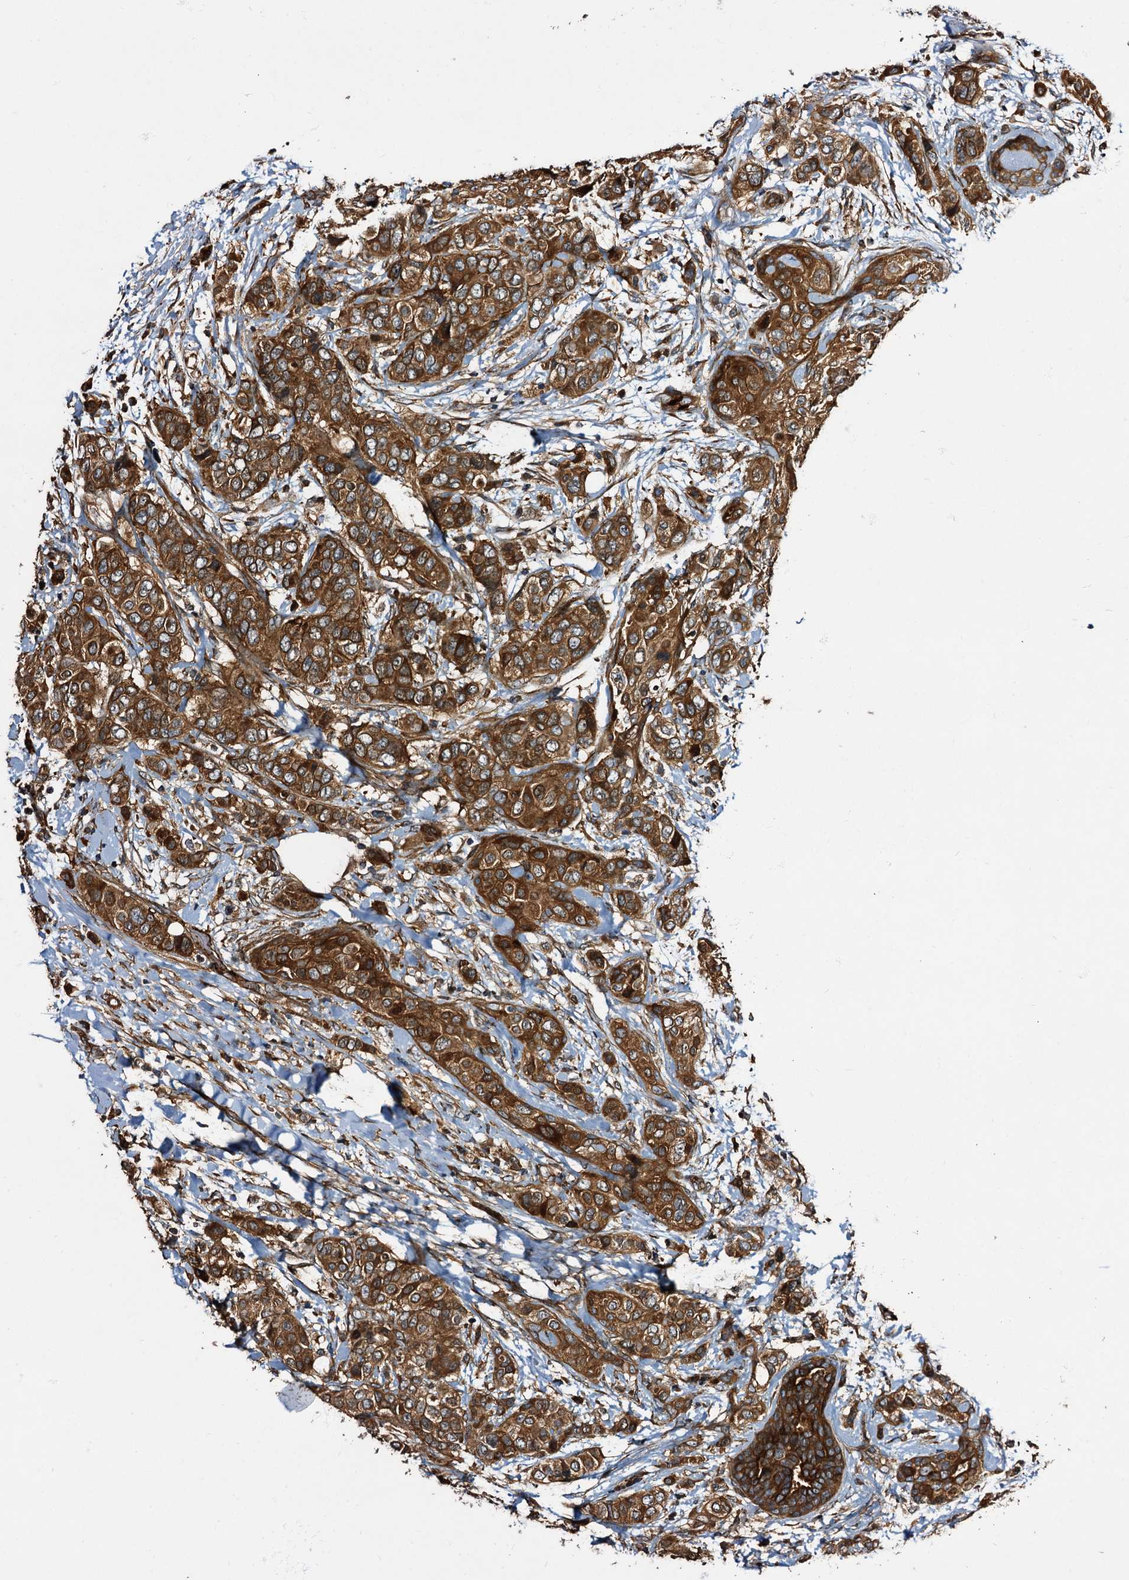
{"staining": {"intensity": "strong", "quantity": ">75%", "location": "cytoplasmic/membranous"}, "tissue": "breast cancer", "cell_type": "Tumor cells", "image_type": "cancer", "snomed": [{"axis": "morphology", "description": "Lobular carcinoma"}, {"axis": "topography", "description": "Breast"}], "caption": "Breast lobular carcinoma stained for a protein (brown) exhibits strong cytoplasmic/membranous positive staining in approximately >75% of tumor cells.", "gene": "PEX5", "patient": {"sex": "female", "age": 51}}